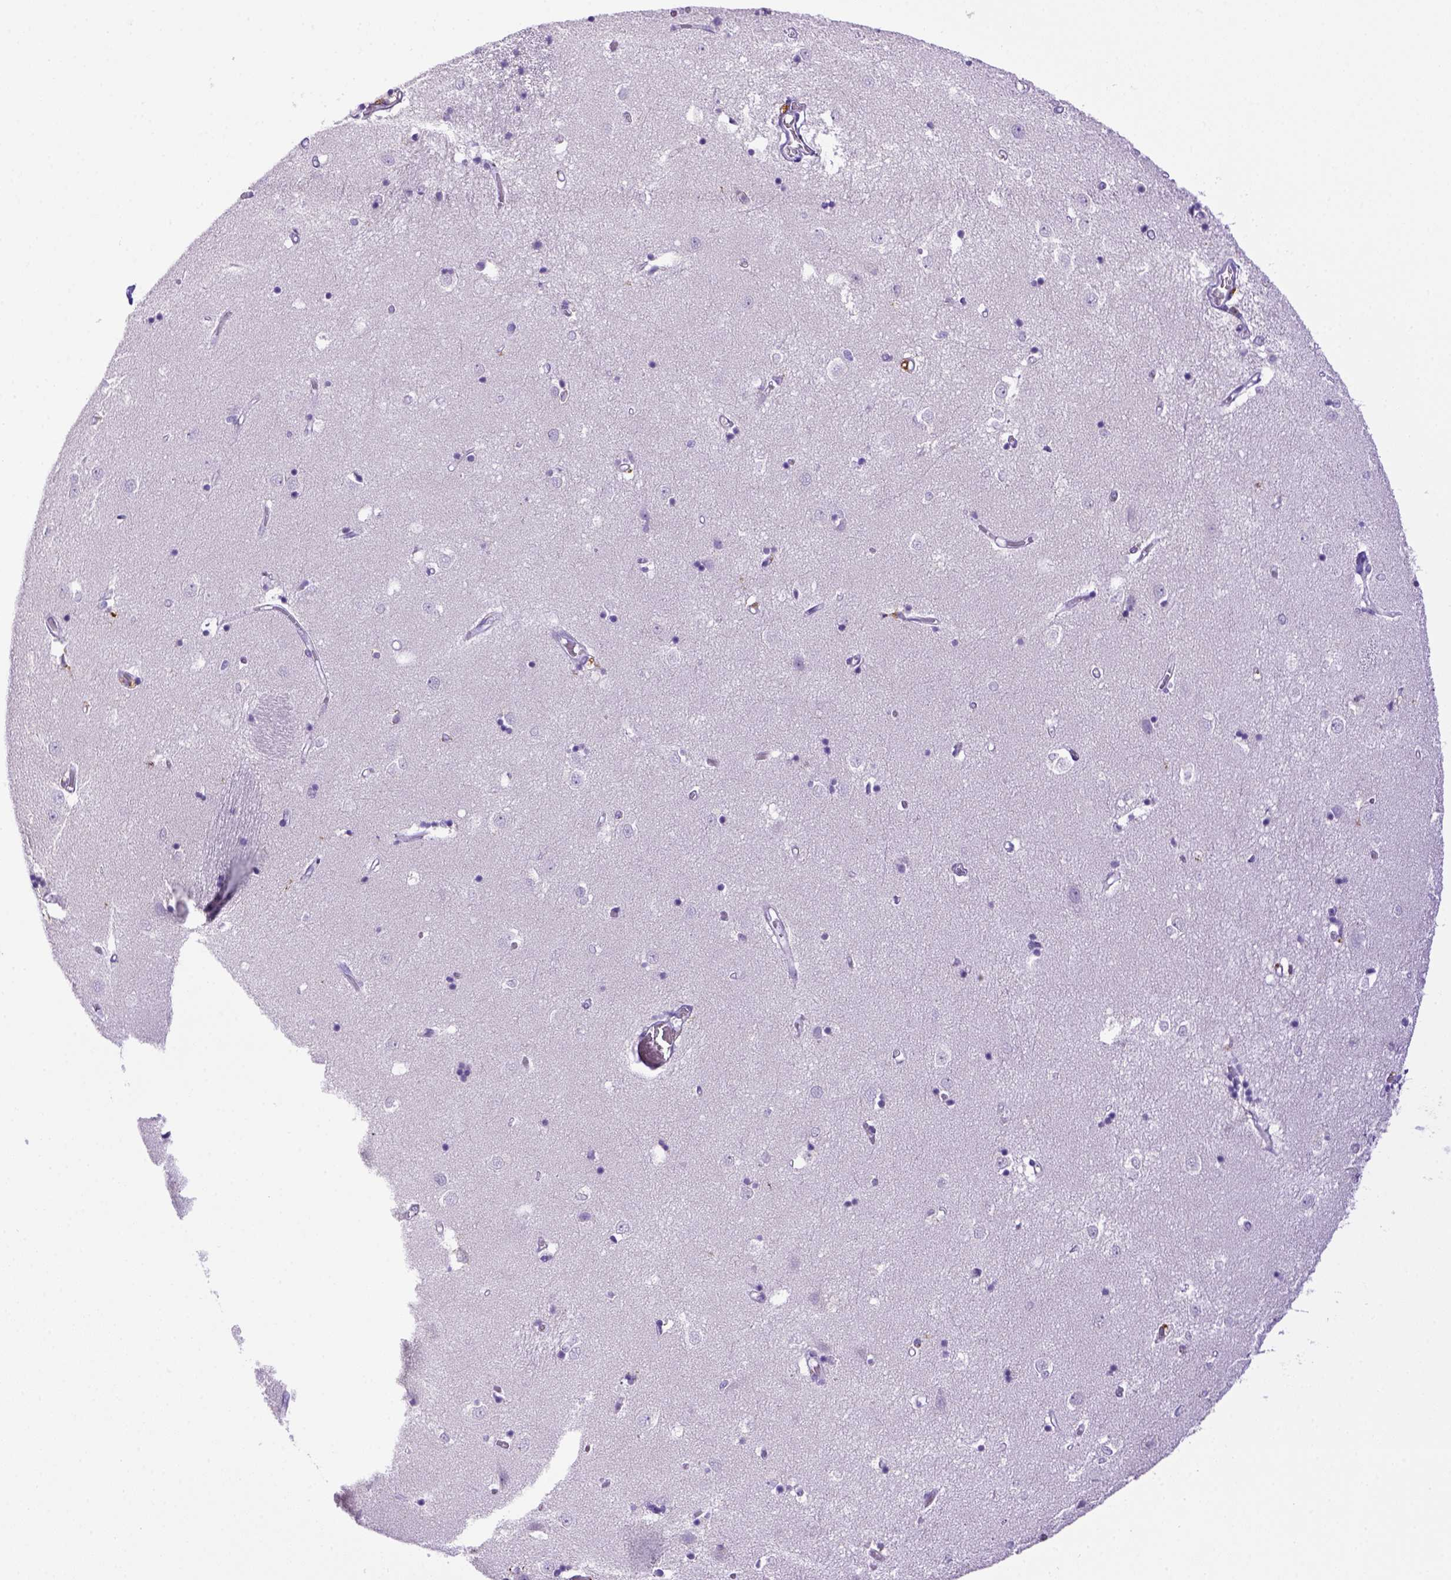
{"staining": {"intensity": "negative", "quantity": "none", "location": "none"}, "tissue": "caudate", "cell_type": "Glial cells", "image_type": "normal", "snomed": [{"axis": "morphology", "description": "Normal tissue, NOS"}, {"axis": "topography", "description": "Lateral ventricle wall"}], "caption": "Immunohistochemical staining of benign caudate exhibits no significant staining in glial cells.", "gene": "CD68", "patient": {"sex": "male", "age": 54}}